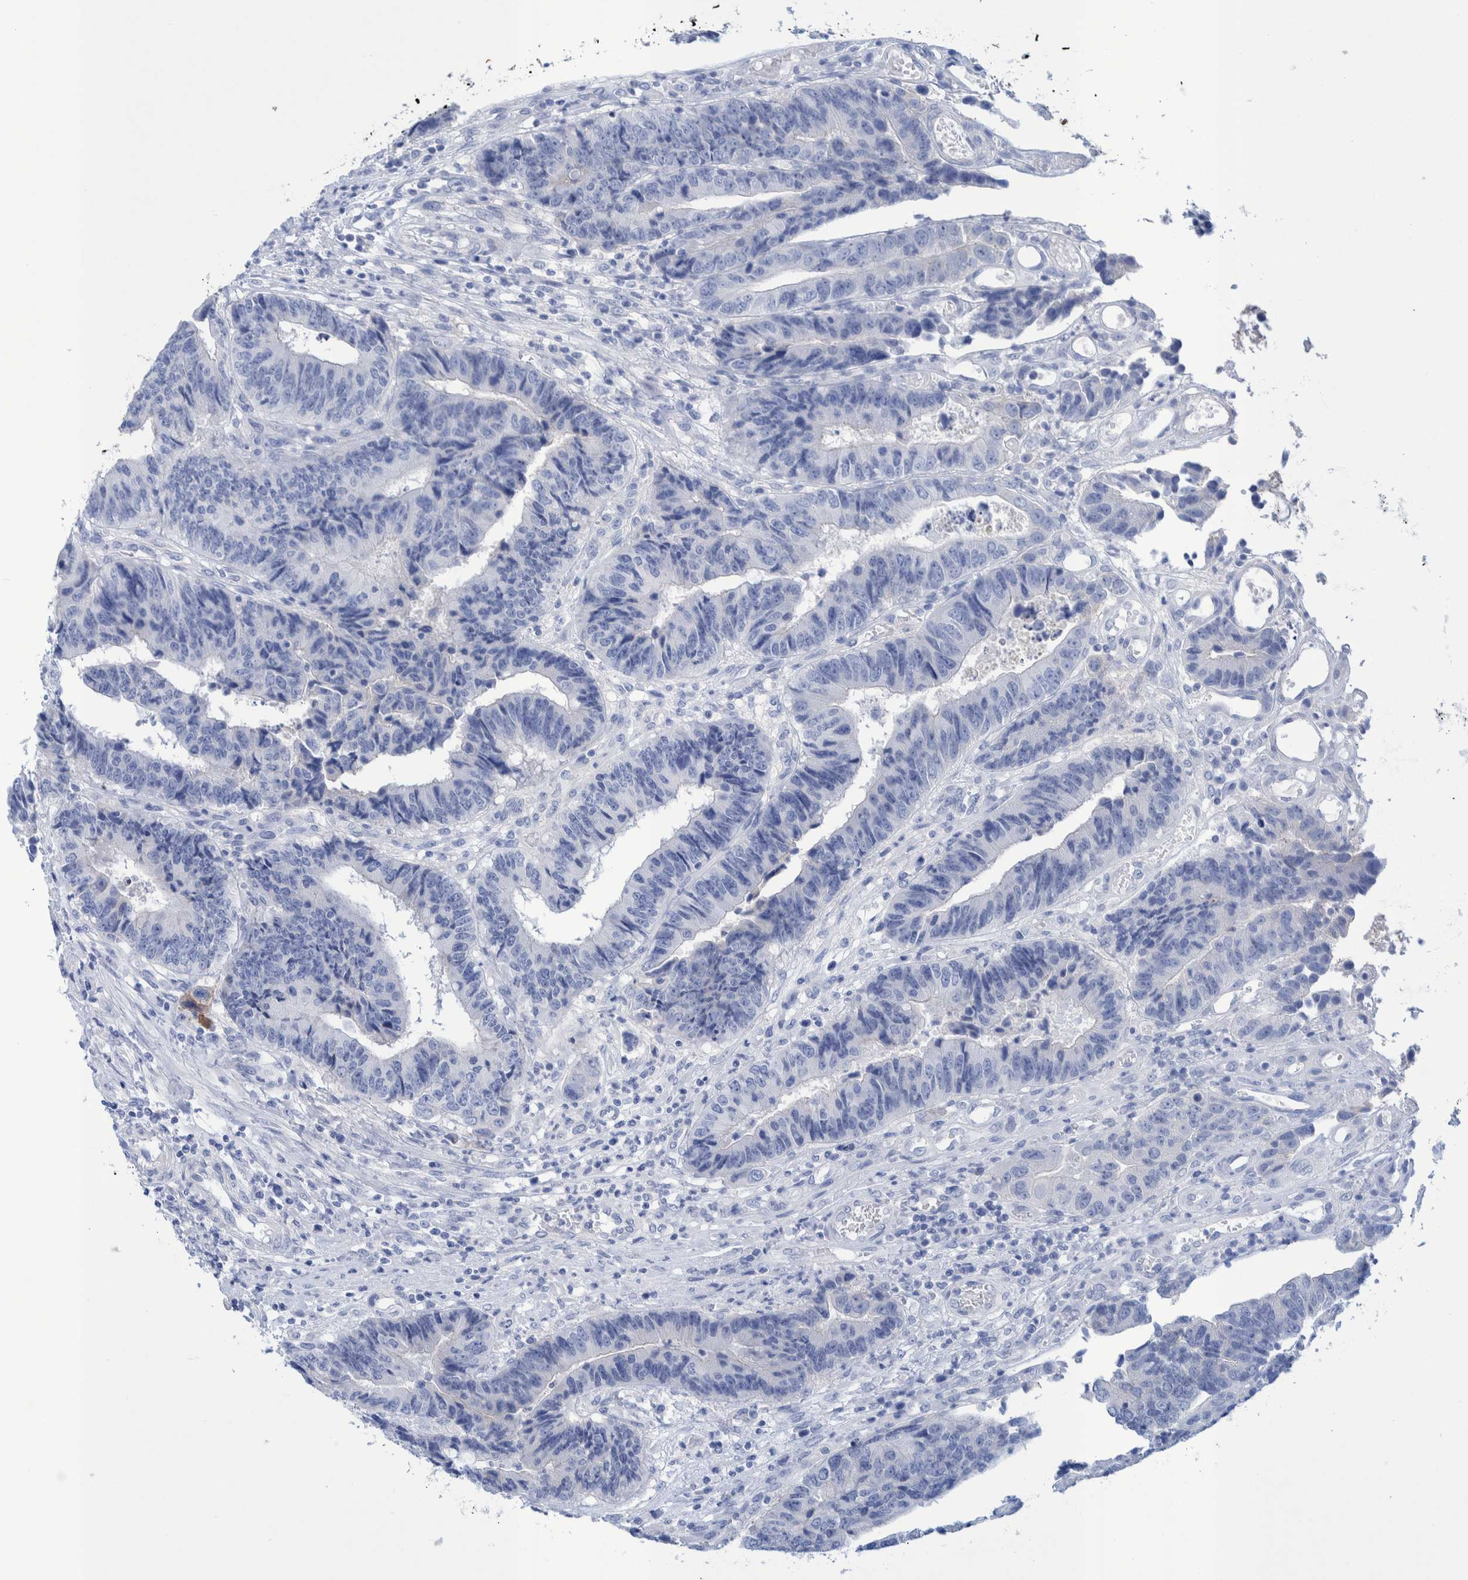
{"staining": {"intensity": "negative", "quantity": "none", "location": "none"}, "tissue": "colorectal cancer", "cell_type": "Tumor cells", "image_type": "cancer", "snomed": [{"axis": "morphology", "description": "Adenocarcinoma, NOS"}, {"axis": "topography", "description": "Rectum"}], "caption": "DAB immunohistochemical staining of colorectal cancer (adenocarcinoma) exhibits no significant expression in tumor cells. (Brightfield microscopy of DAB (3,3'-diaminobenzidine) immunohistochemistry (IHC) at high magnification).", "gene": "PERP", "patient": {"sex": "male", "age": 84}}